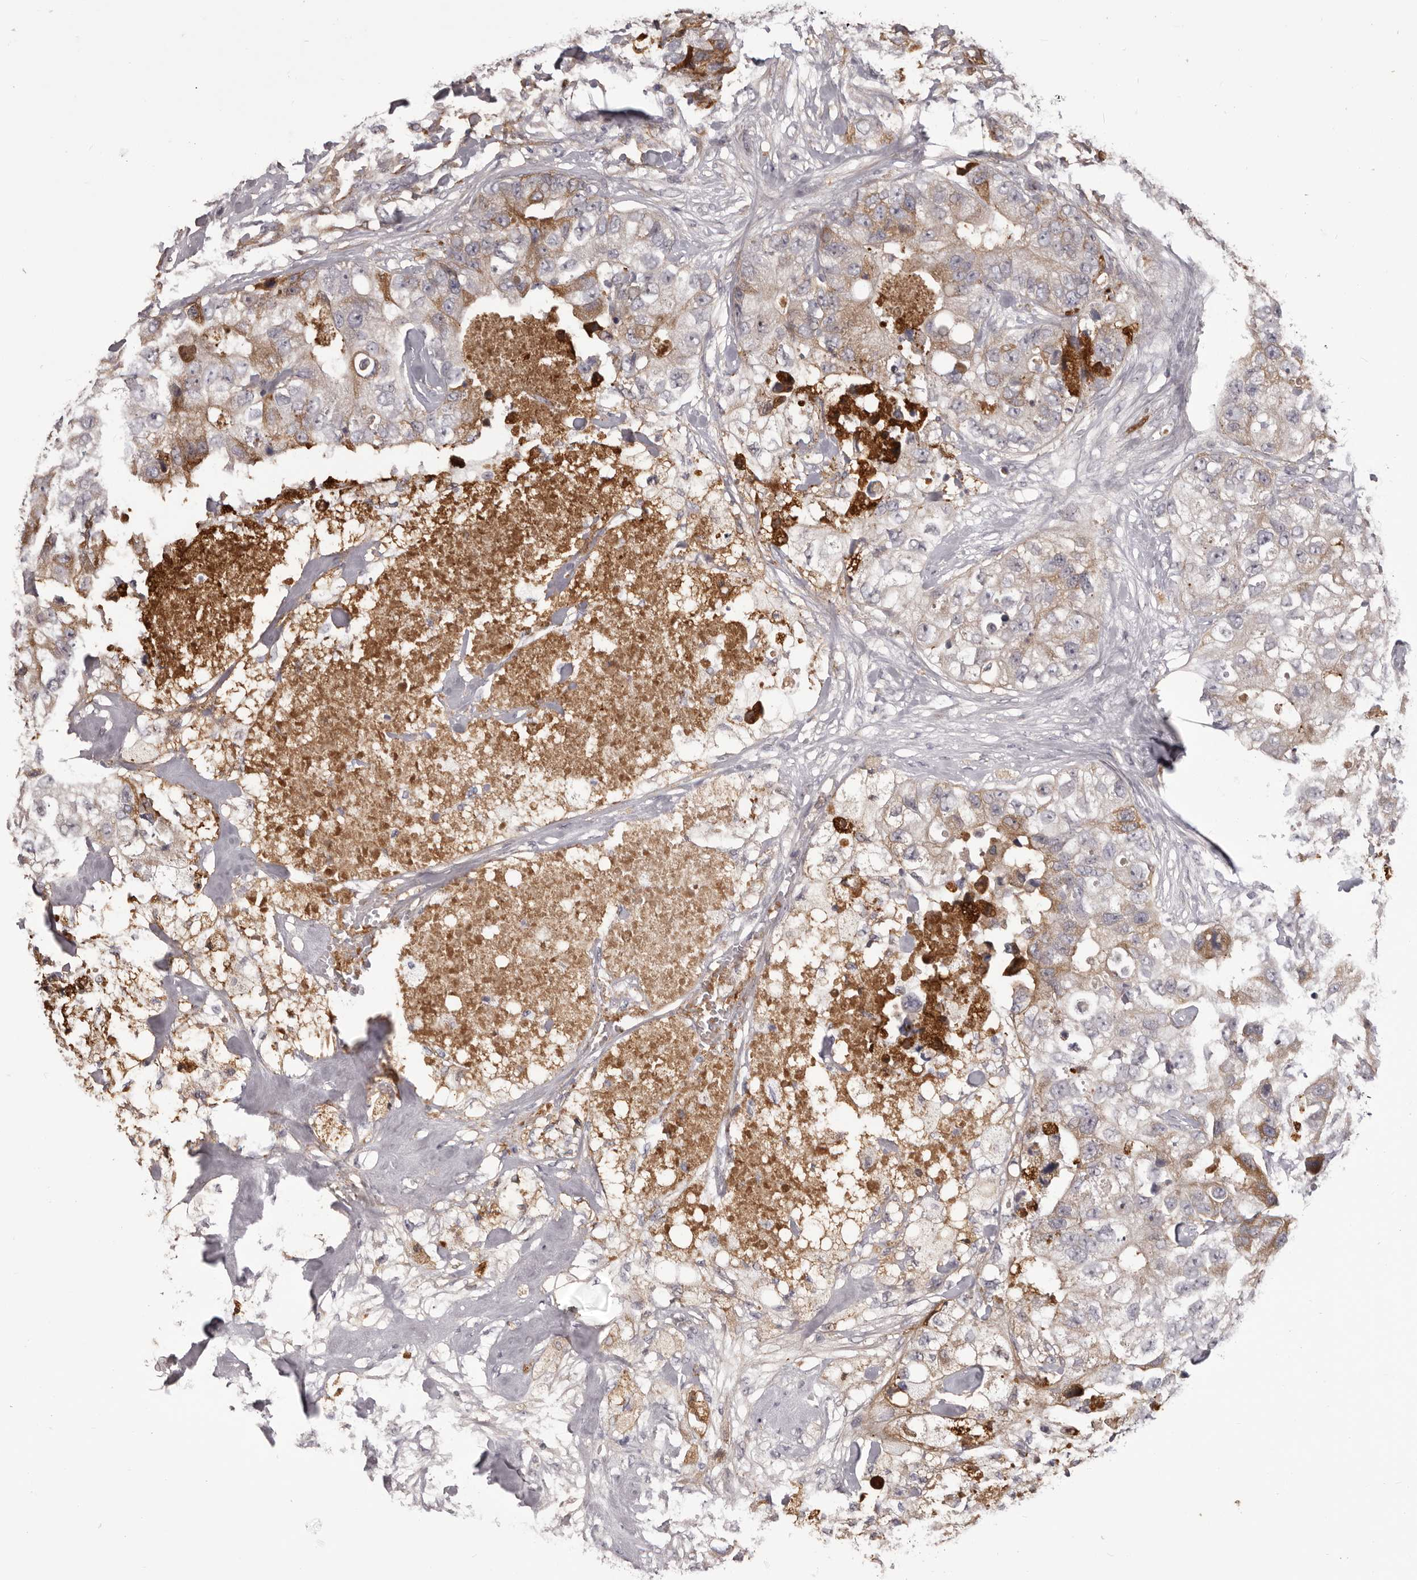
{"staining": {"intensity": "moderate", "quantity": "<25%", "location": "cytoplasmic/membranous"}, "tissue": "breast cancer", "cell_type": "Tumor cells", "image_type": "cancer", "snomed": [{"axis": "morphology", "description": "Duct carcinoma"}, {"axis": "topography", "description": "Breast"}], "caption": "Moderate cytoplasmic/membranous staining is appreciated in approximately <25% of tumor cells in infiltrating ductal carcinoma (breast). (DAB (3,3'-diaminobenzidine) IHC with brightfield microscopy, high magnification).", "gene": "OTUD3", "patient": {"sex": "female", "age": 62}}